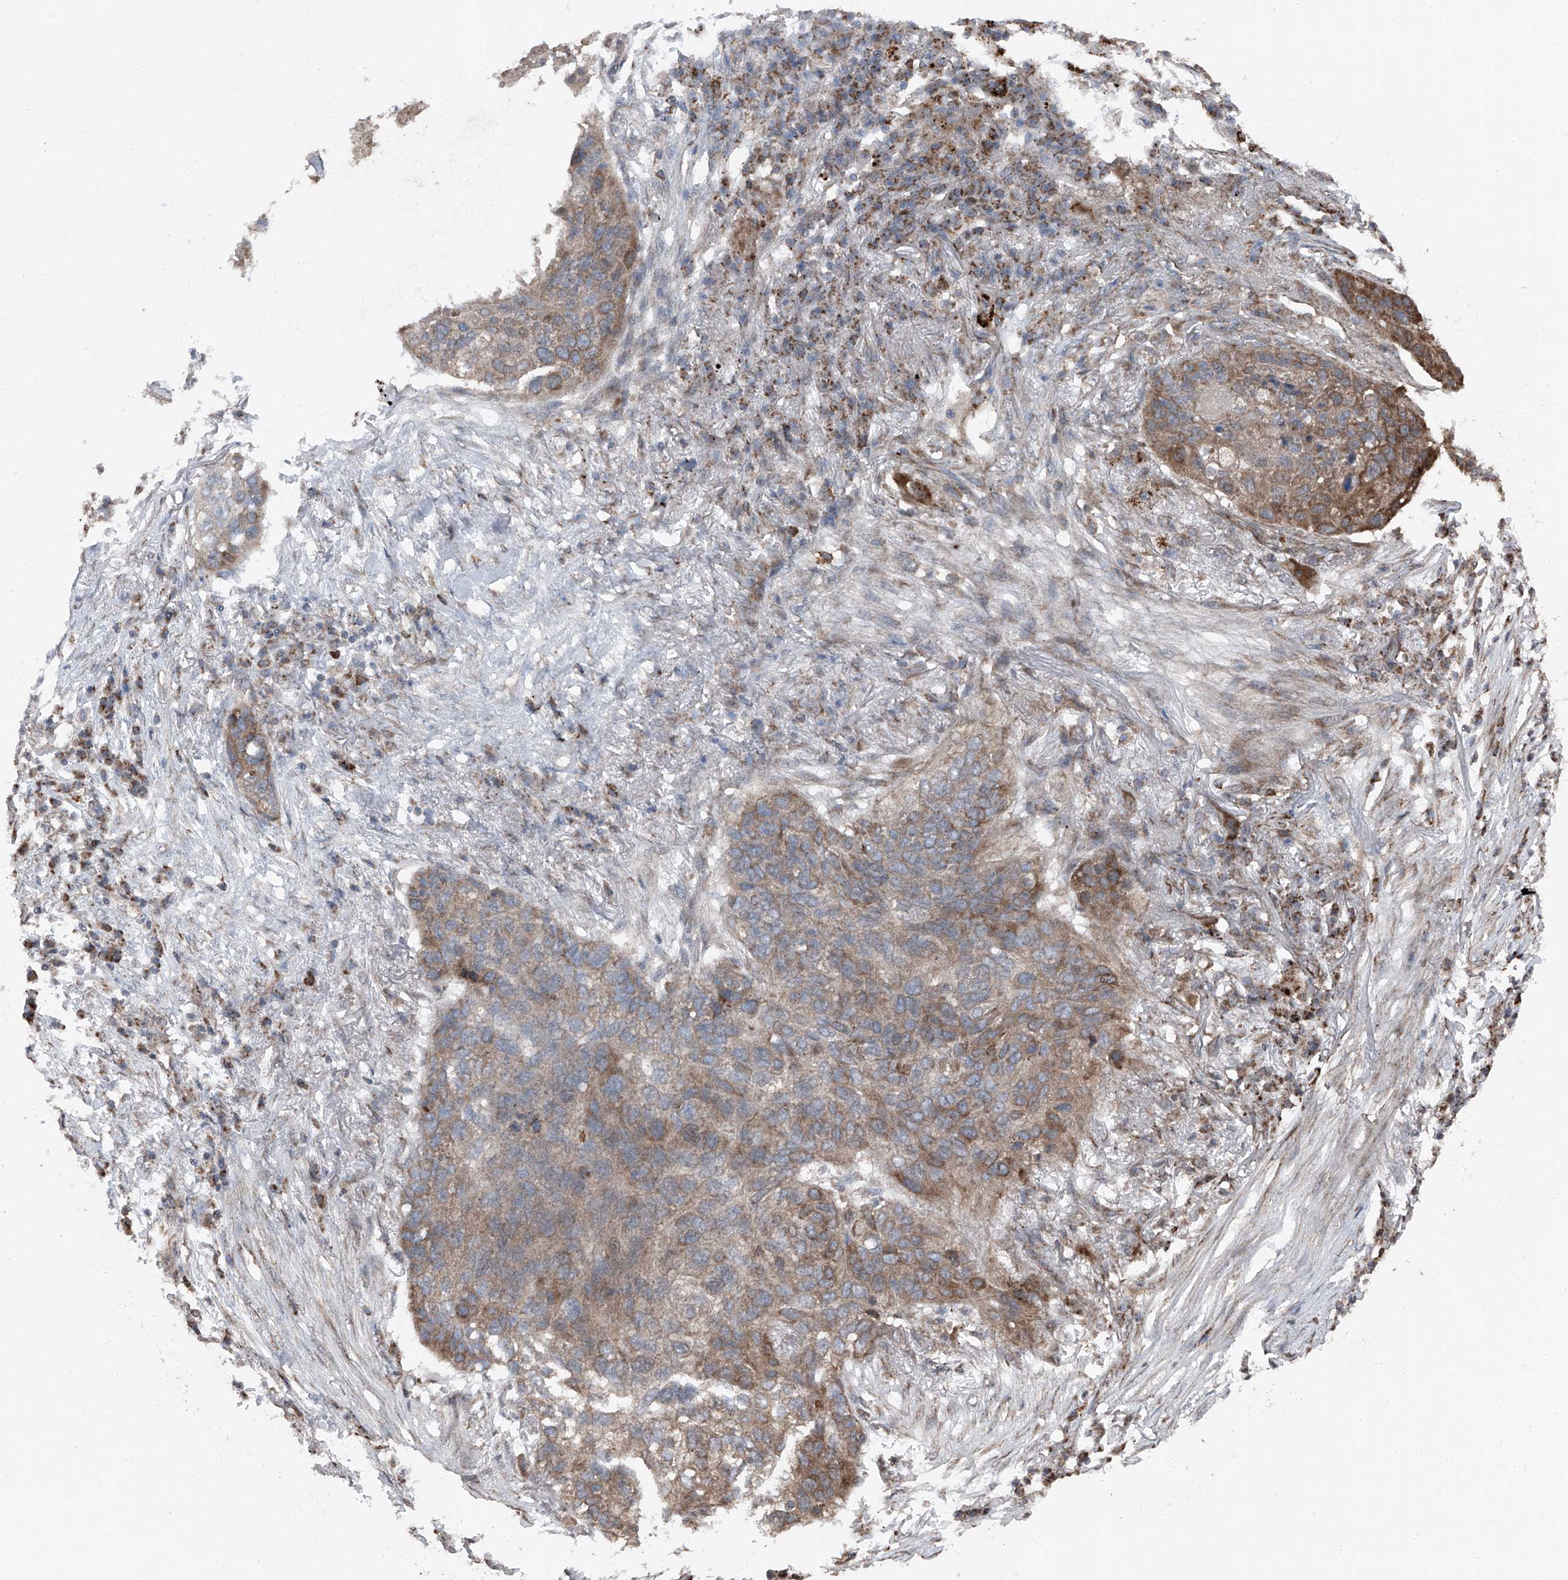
{"staining": {"intensity": "weak", "quantity": "25%-75%", "location": "cytoplasmic/membranous"}, "tissue": "lung cancer", "cell_type": "Tumor cells", "image_type": "cancer", "snomed": [{"axis": "morphology", "description": "Squamous cell carcinoma, NOS"}, {"axis": "topography", "description": "Lung"}], "caption": "DAB (3,3'-diaminobenzidine) immunohistochemical staining of lung cancer reveals weak cytoplasmic/membranous protein expression in approximately 25%-75% of tumor cells. (brown staining indicates protein expression, while blue staining denotes nuclei).", "gene": "LIMK1", "patient": {"sex": "female", "age": 63}}